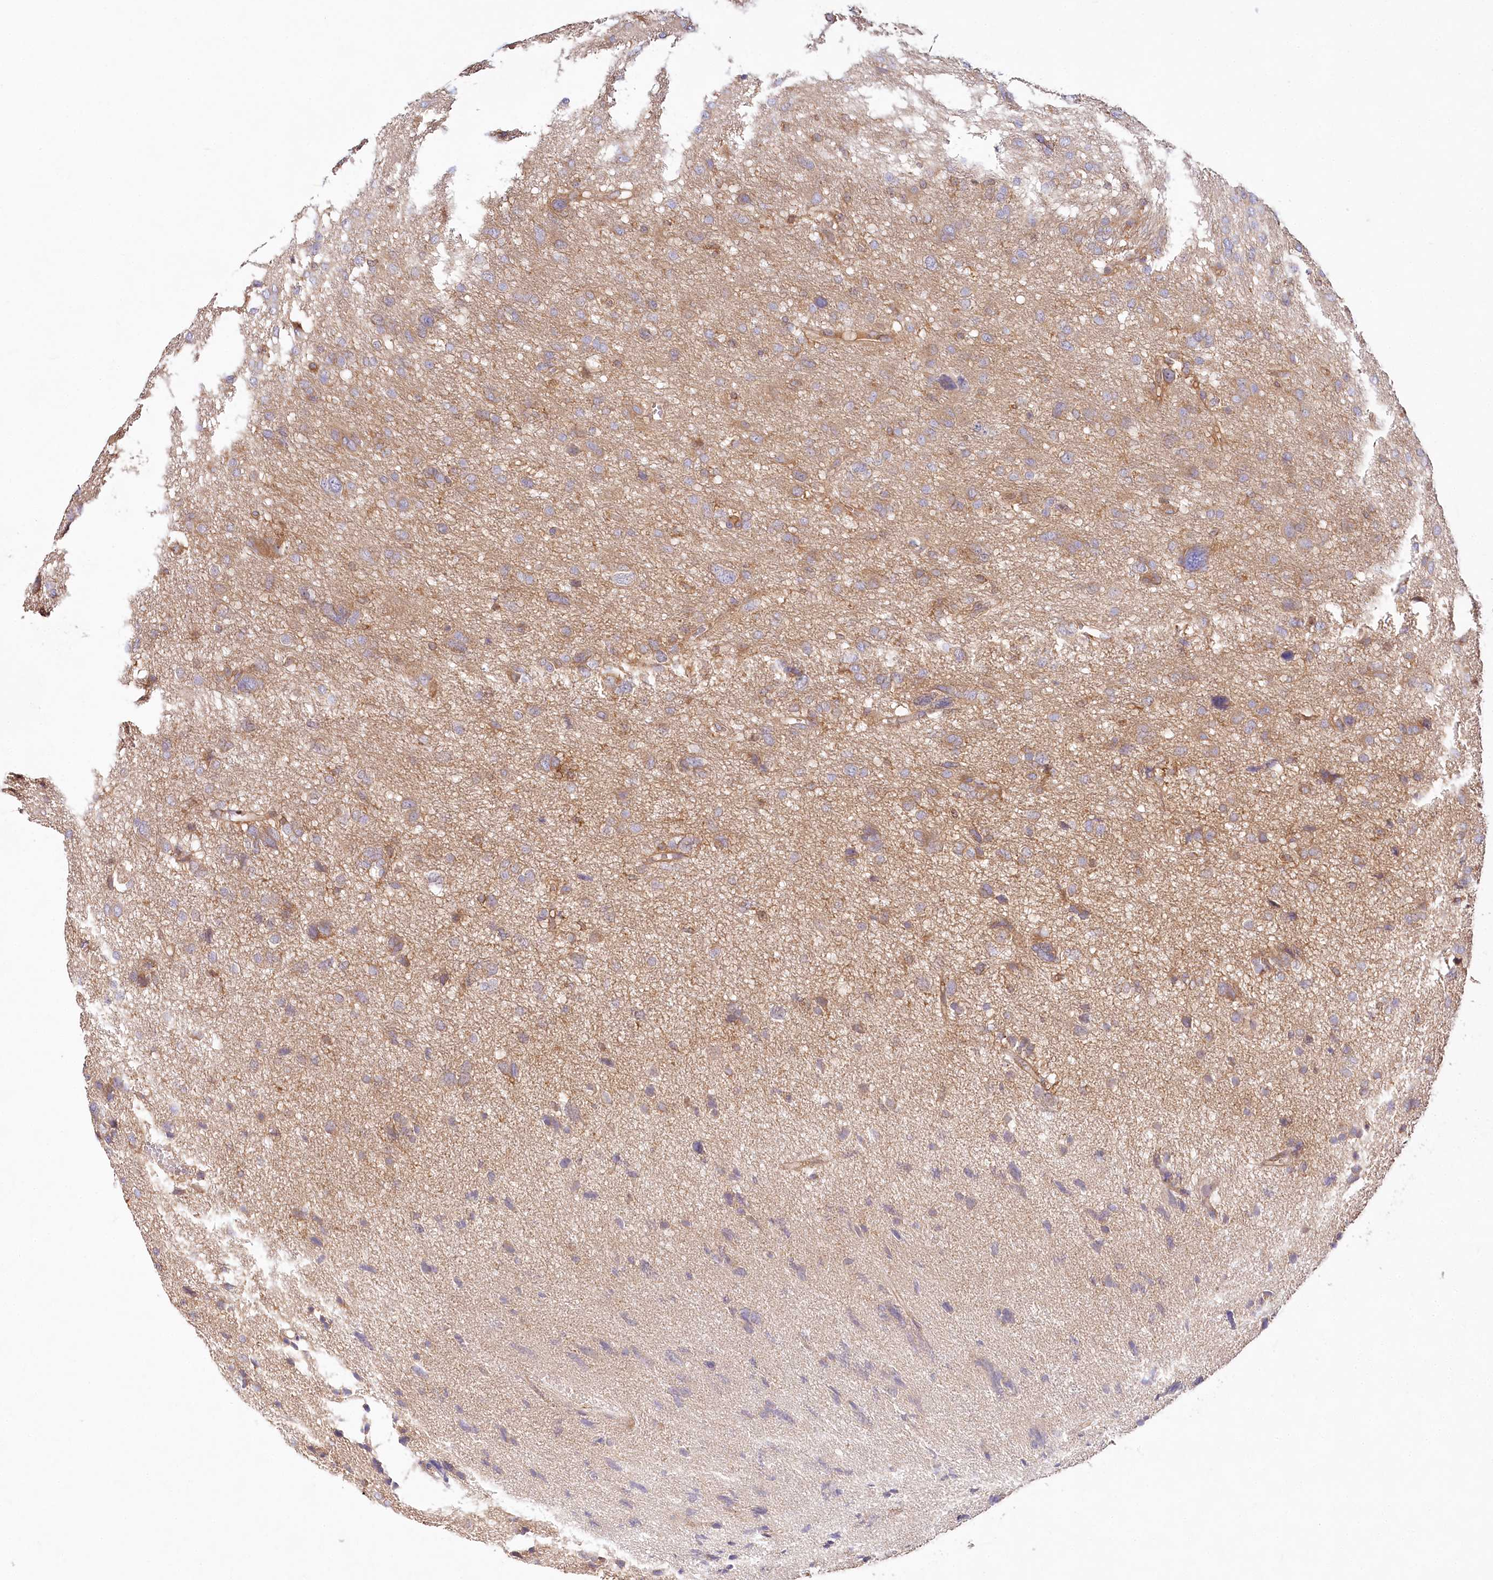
{"staining": {"intensity": "weak", "quantity": "25%-75%", "location": "cytoplasmic/membranous"}, "tissue": "glioma", "cell_type": "Tumor cells", "image_type": "cancer", "snomed": [{"axis": "morphology", "description": "Glioma, malignant, High grade"}, {"axis": "topography", "description": "Brain"}], "caption": "A brown stain labels weak cytoplasmic/membranous expression of a protein in malignant high-grade glioma tumor cells.", "gene": "ABRAXAS2", "patient": {"sex": "female", "age": 59}}